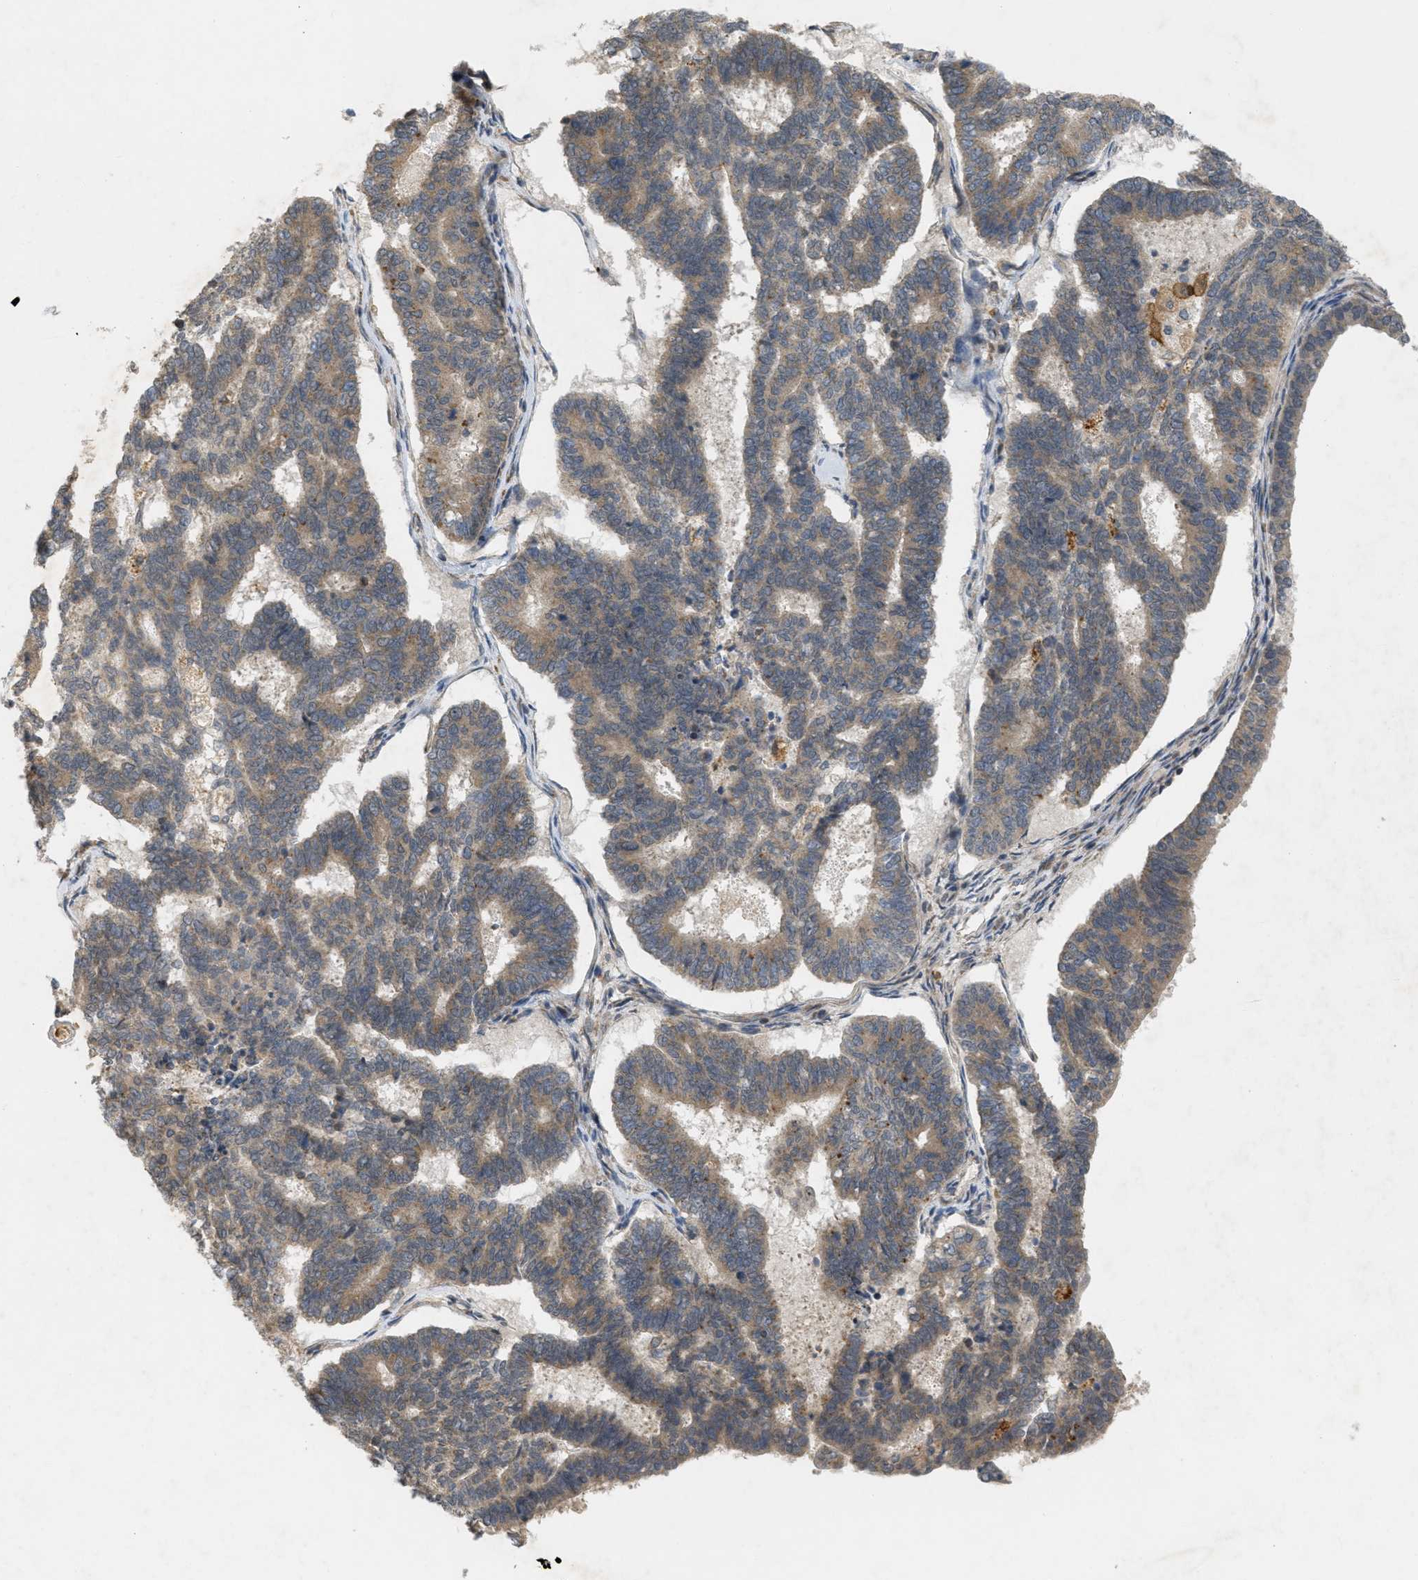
{"staining": {"intensity": "moderate", "quantity": ">75%", "location": "cytoplasmic/membranous"}, "tissue": "endometrial cancer", "cell_type": "Tumor cells", "image_type": "cancer", "snomed": [{"axis": "morphology", "description": "Adenocarcinoma, NOS"}, {"axis": "topography", "description": "Endometrium"}], "caption": "This is a micrograph of immunohistochemistry staining of endometrial adenocarcinoma, which shows moderate expression in the cytoplasmic/membranous of tumor cells.", "gene": "PRKD1", "patient": {"sex": "female", "age": 70}}